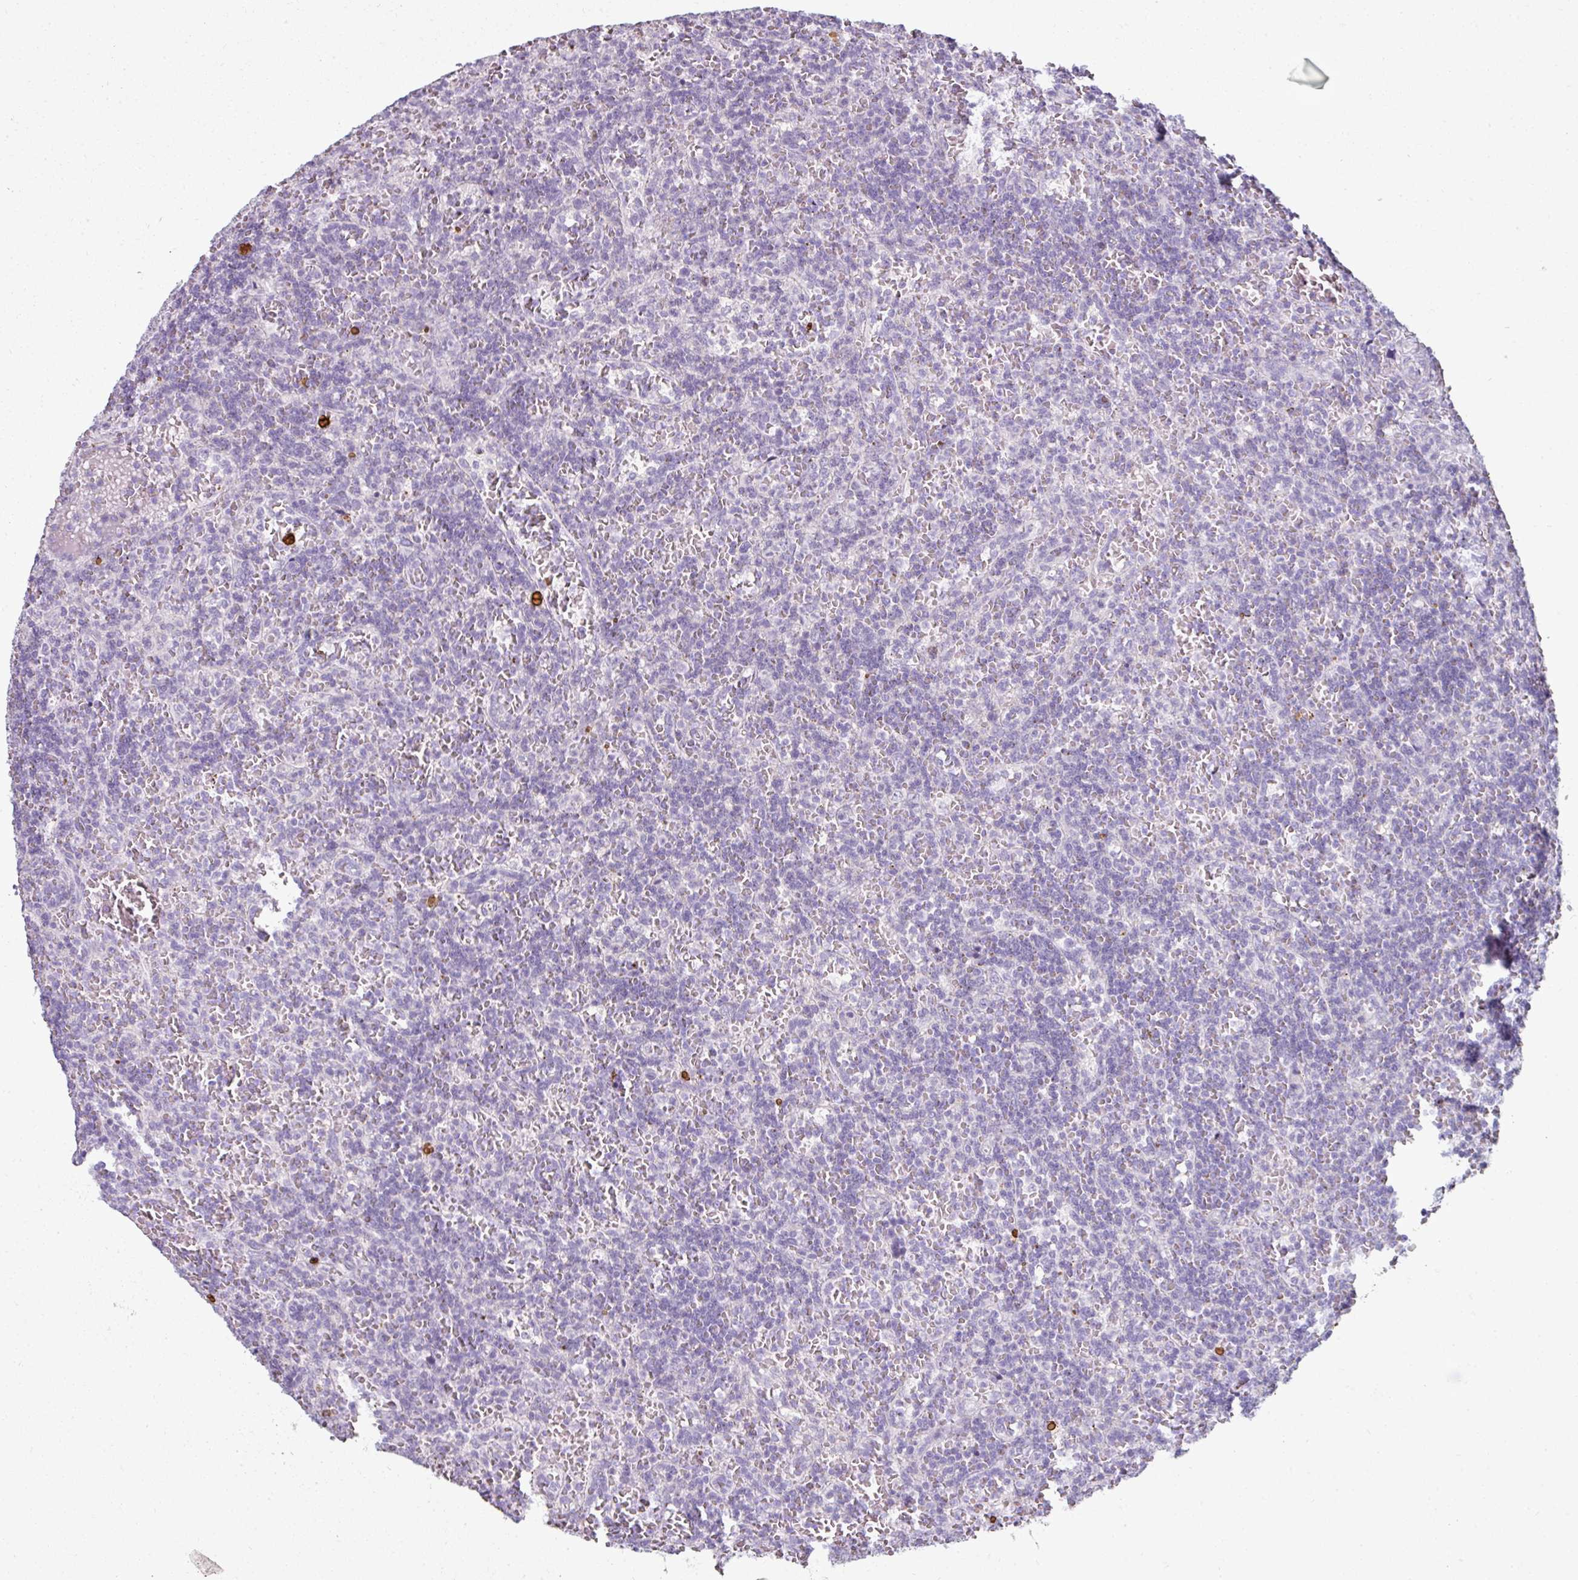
{"staining": {"intensity": "negative", "quantity": "none", "location": "none"}, "tissue": "lymphoma", "cell_type": "Tumor cells", "image_type": "cancer", "snomed": [{"axis": "morphology", "description": "Malignant lymphoma, non-Hodgkin's type, Low grade"}, {"axis": "topography", "description": "Spleen"}], "caption": "Tumor cells show no significant protein expression in lymphoma.", "gene": "FHAD1", "patient": {"sex": "male", "age": 73}}